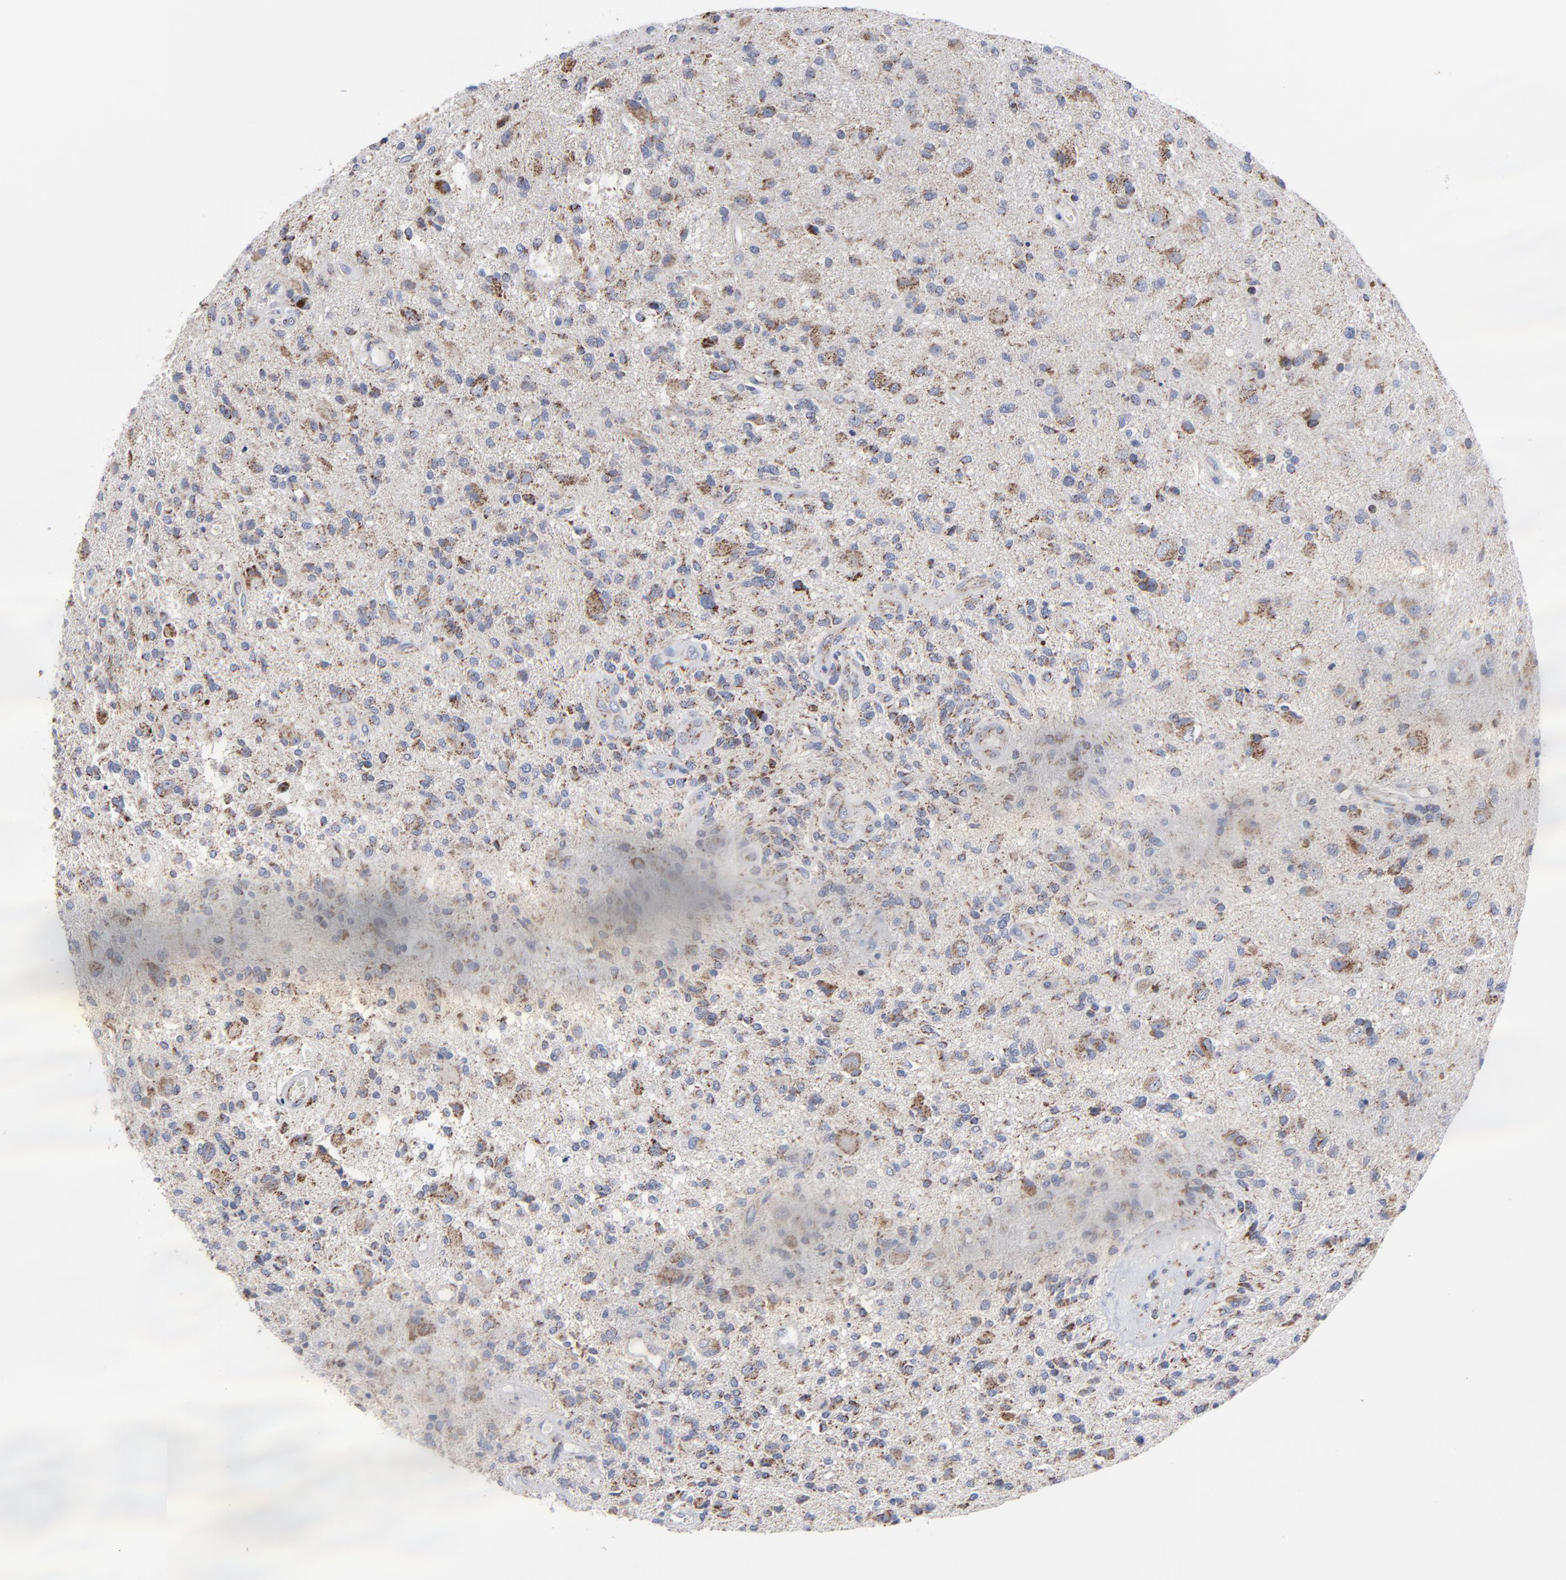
{"staining": {"intensity": "moderate", "quantity": "25%-75%", "location": "cytoplasmic/membranous"}, "tissue": "glioma", "cell_type": "Tumor cells", "image_type": "cancer", "snomed": [{"axis": "morphology", "description": "Normal tissue, NOS"}, {"axis": "morphology", "description": "Glioma, malignant, High grade"}, {"axis": "topography", "description": "Cerebral cortex"}], "caption": "This is a micrograph of immunohistochemistry (IHC) staining of glioma, which shows moderate positivity in the cytoplasmic/membranous of tumor cells.", "gene": "TXNRD2", "patient": {"sex": "male", "age": 75}}